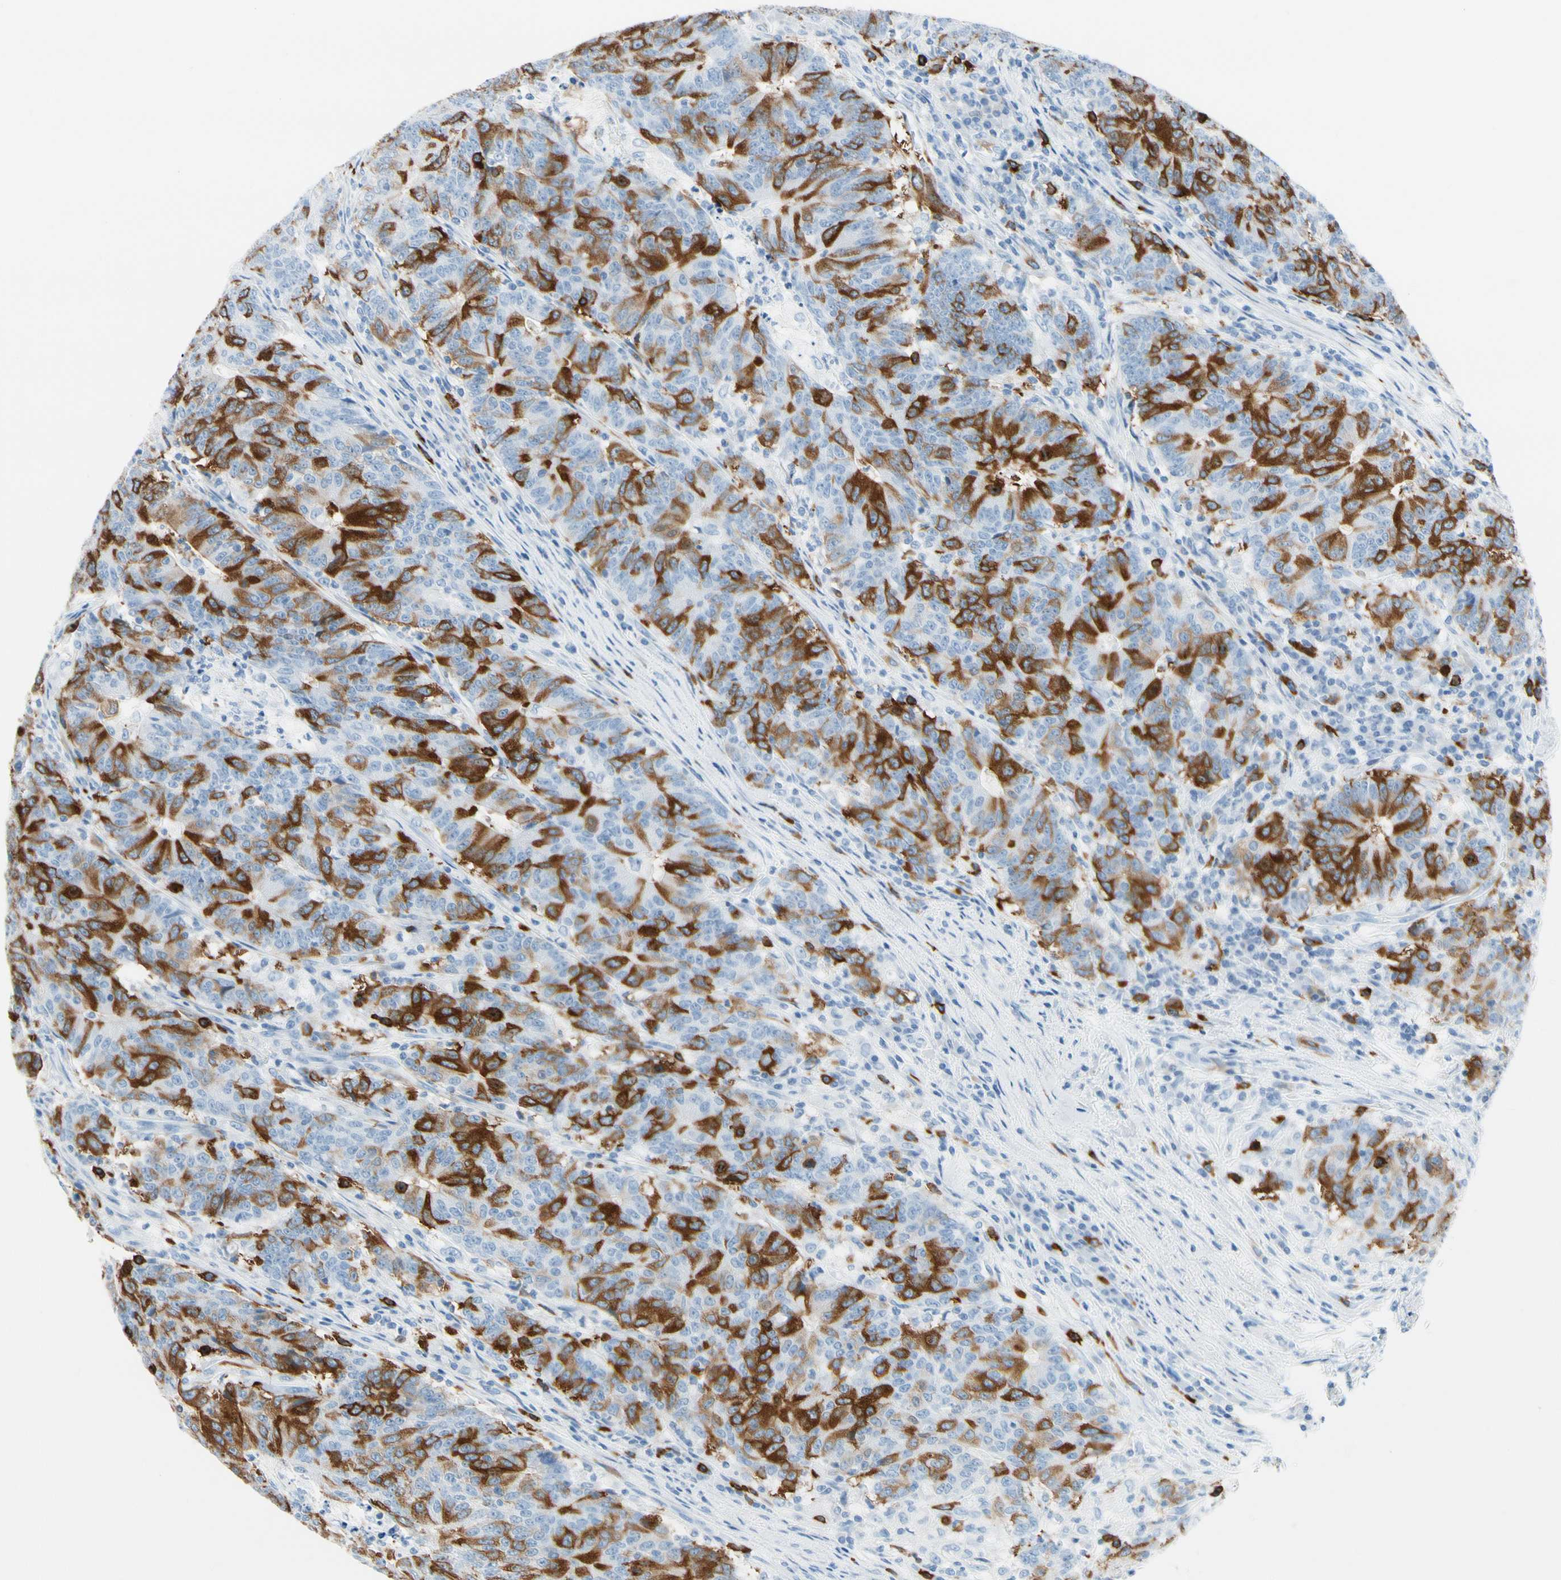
{"staining": {"intensity": "moderate", "quantity": ">75%", "location": "cytoplasmic/membranous"}, "tissue": "colorectal cancer", "cell_type": "Tumor cells", "image_type": "cancer", "snomed": [{"axis": "morphology", "description": "Normal tissue, NOS"}, {"axis": "morphology", "description": "Adenocarcinoma, NOS"}, {"axis": "topography", "description": "Colon"}], "caption": "A brown stain highlights moderate cytoplasmic/membranous expression of a protein in colorectal cancer tumor cells. (brown staining indicates protein expression, while blue staining denotes nuclei).", "gene": "TACC3", "patient": {"sex": "female", "age": 75}}